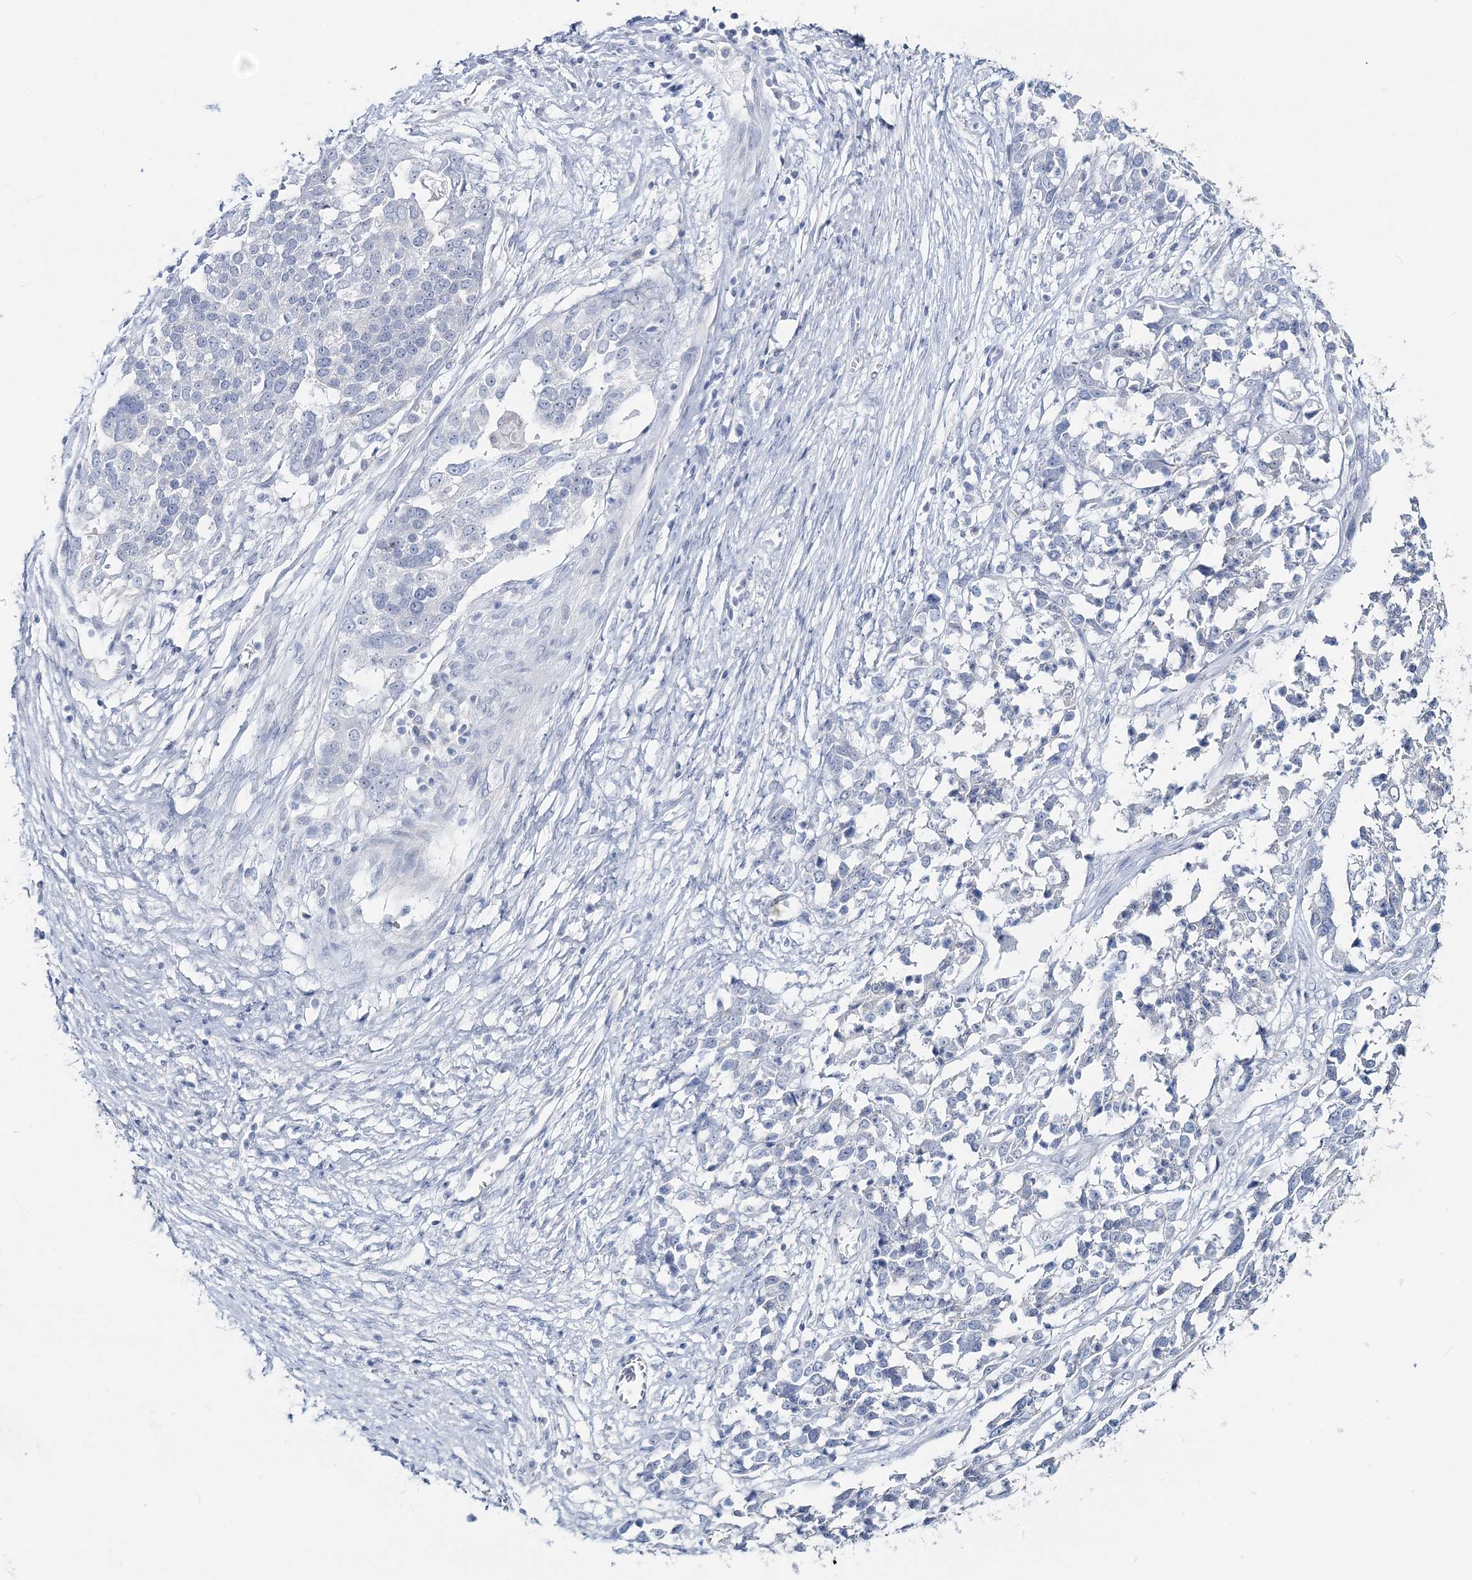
{"staining": {"intensity": "negative", "quantity": "none", "location": "none"}, "tissue": "ovarian cancer", "cell_type": "Tumor cells", "image_type": "cancer", "snomed": [{"axis": "morphology", "description": "Cystadenocarcinoma, serous, NOS"}, {"axis": "topography", "description": "Ovary"}], "caption": "Tumor cells show no significant protein staining in serous cystadenocarcinoma (ovarian).", "gene": "CYP3A4", "patient": {"sex": "female", "age": 44}}